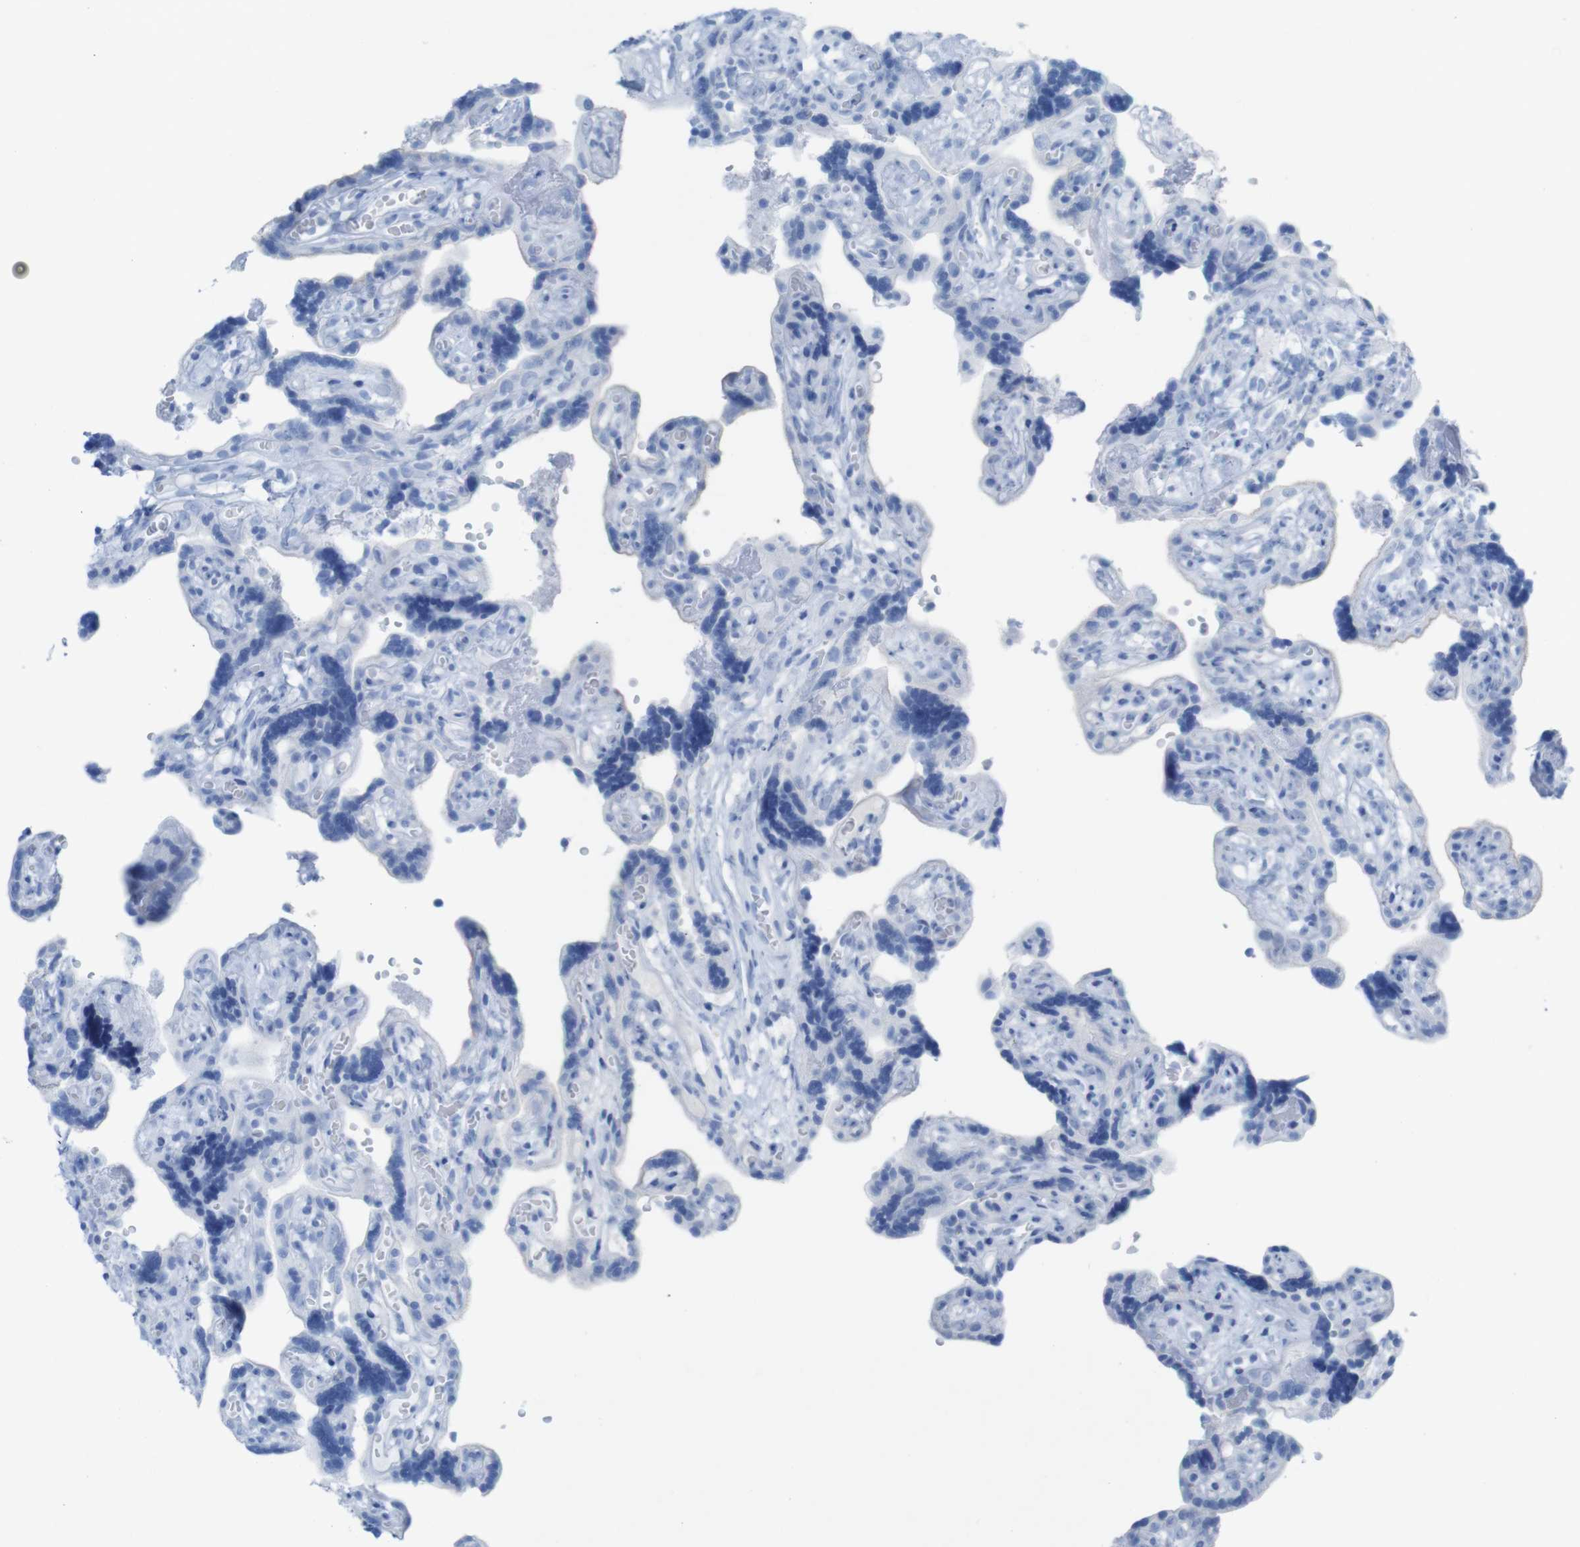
{"staining": {"intensity": "negative", "quantity": "none", "location": "none"}, "tissue": "placenta", "cell_type": "Decidual cells", "image_type": "normal", "snomed": [{"axis": "morphology", "description": "Normal tissue, NOS"}, {"axis": "topography", "description": "Placenta"}], "caption": "The histopathology image shows no staining of decidual cells in normal placenta.", "gene": "MYH7", "patient": {"sex": "female", "age": 30}}